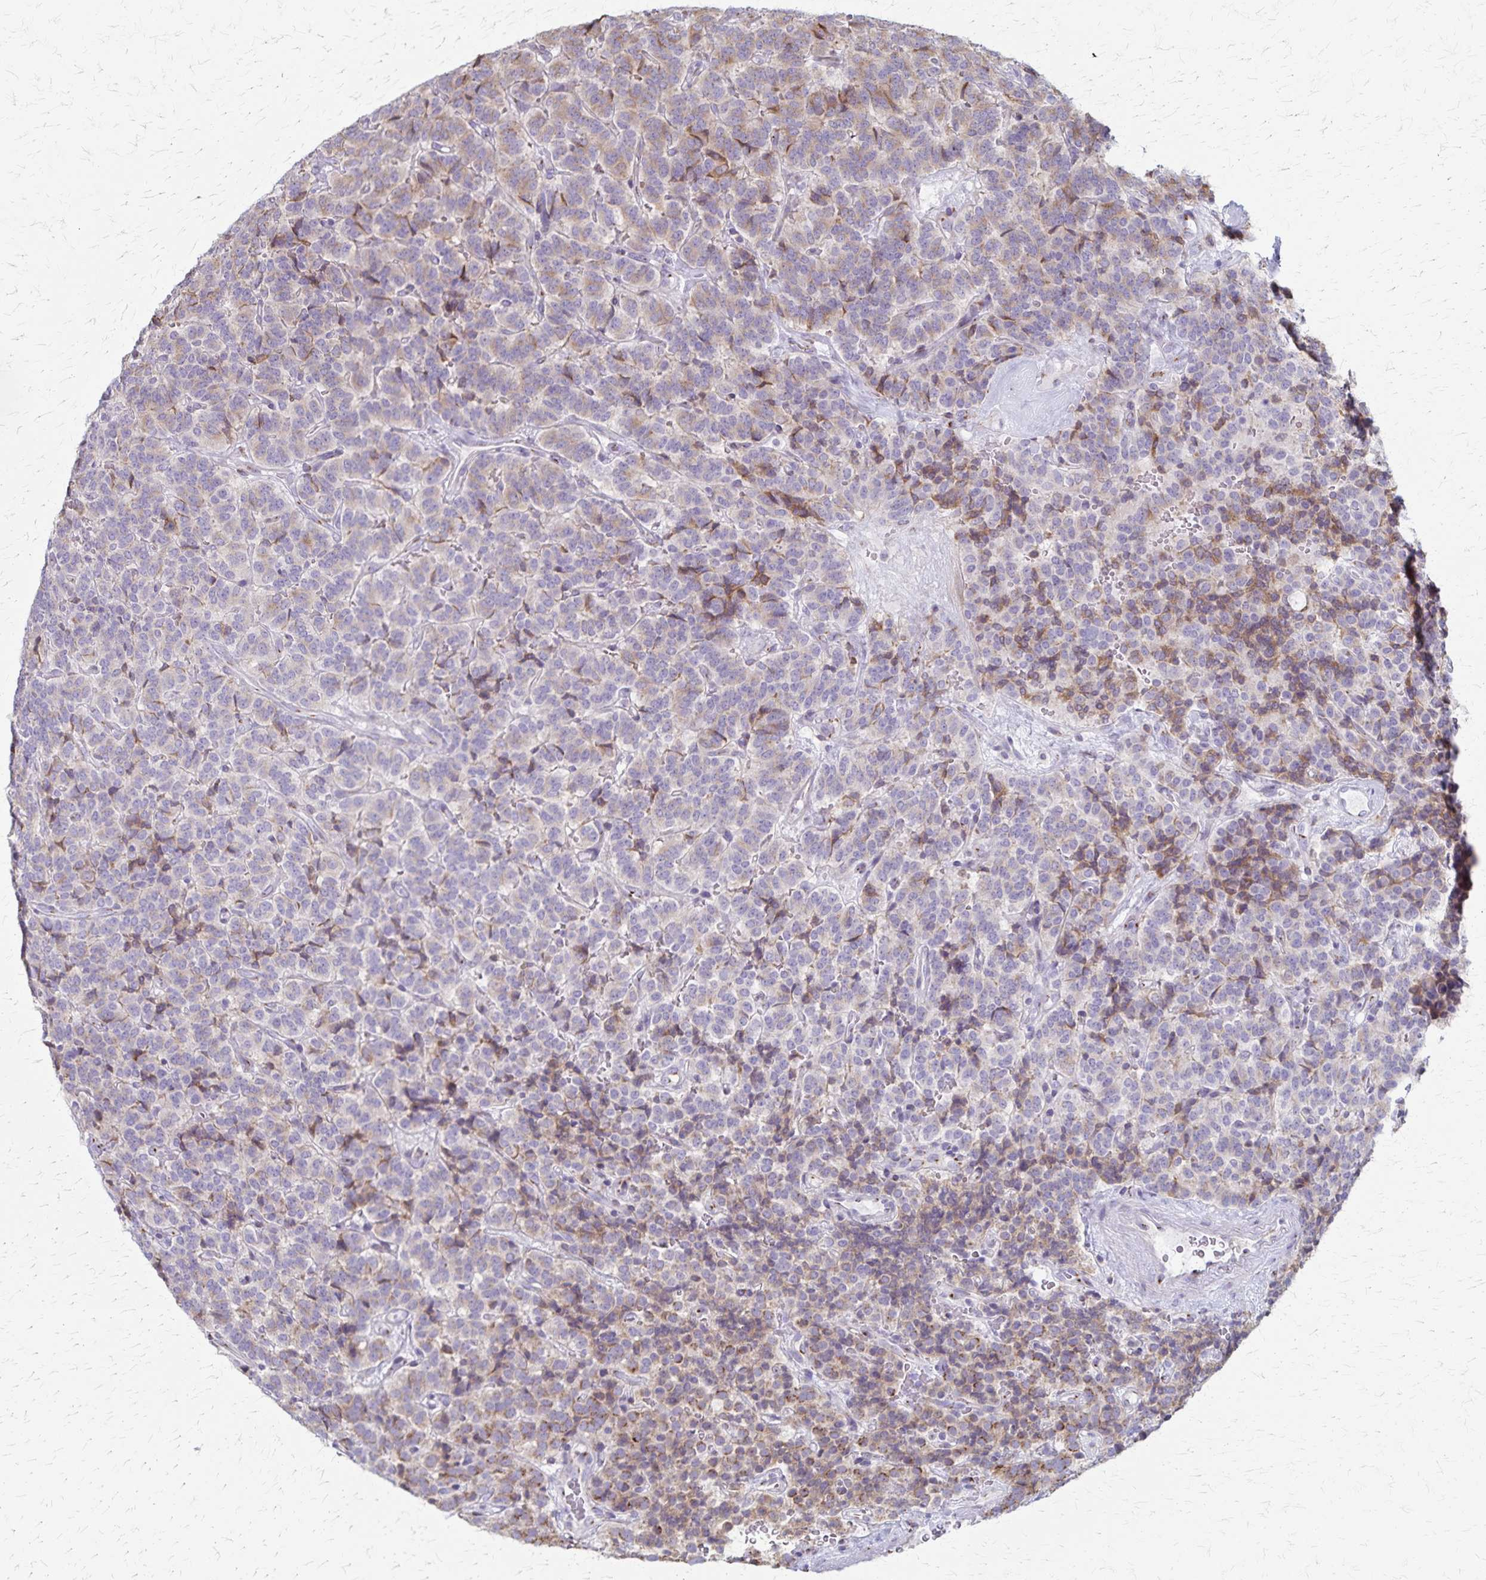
{"staining": {"intensity": "weak", "quantity": "25%-75%", "location": "cytoplasmic/membranous"}, "tissue": "carcinoid", "cell_type": "Tumor cells", "image_type": "cancer", "snomed": [{"axis": "morphology", "description": "Carcinoid, malignant, NOS"}, {"axis": "topography", "description": "Pancreas"}], "caption": "There is low levels of weak cytoplasmic/membranous positivity in tumor cells of carcinoid, as demonstrated by immunohistochemical staining (brown color).", "gene": "MCFD2", "patient": {"sex": "male", "age": 36}}